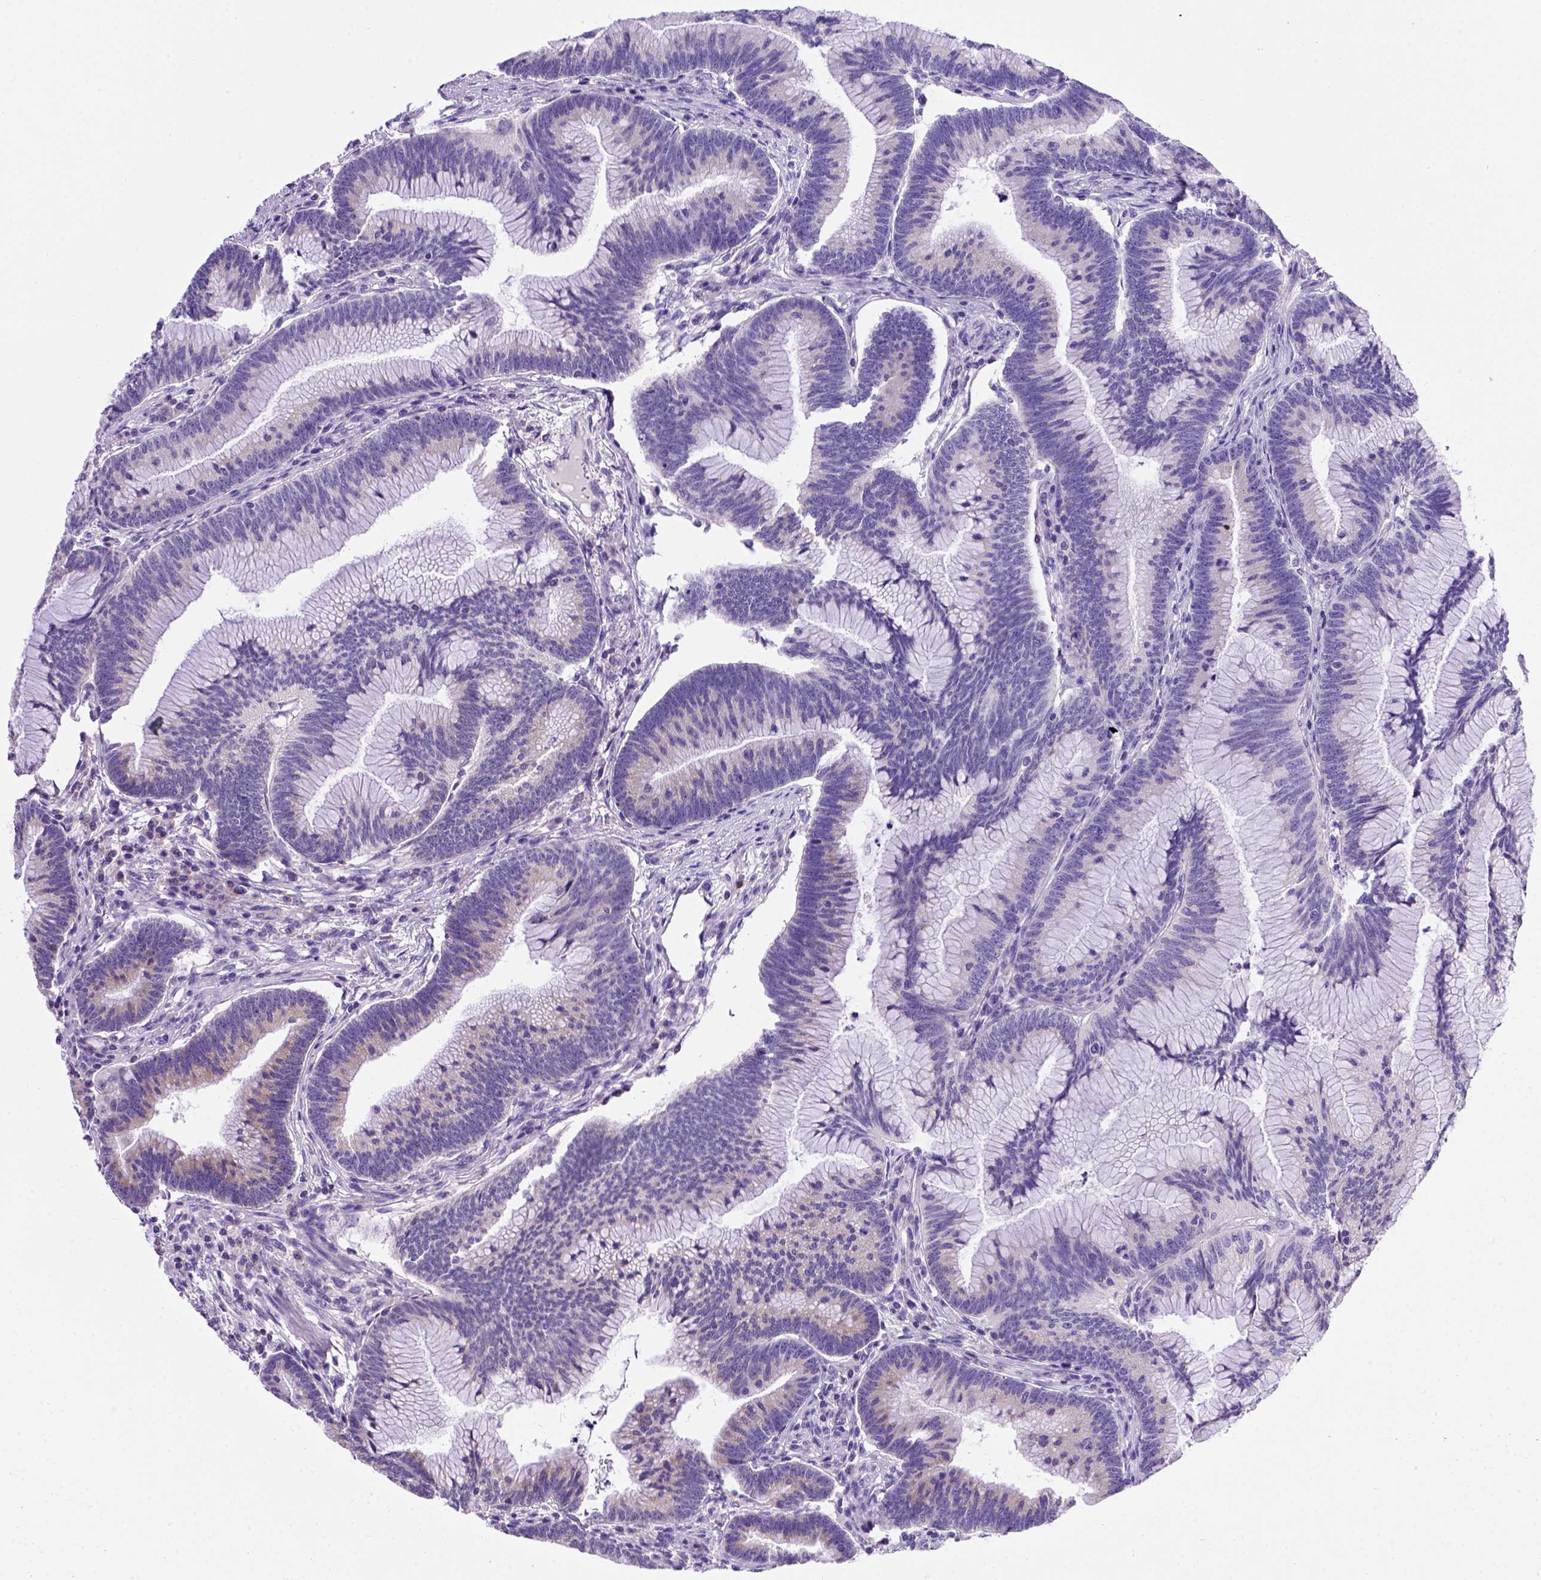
{"staining": {"intensity": "weak", "quantity": "25%-75%", "location": "cytoplasmic/membranous"}, "tissue": "colorectal cancer", "cell_type": "Tumor cells", "image_type": "cancer", "snomed": [{"axis": "morphology", "description": "Adenocarcinoma, NOS"}, {"axis": "topography", "description": "Colon"}], "caption": "Protein expression analysis of adenocarcinoma (colorectal) displays weak cytoplasmic/membranous positivity in about 25%-75% of tumor cells. (DAB (3,3'-diaminobenzidine) = brown stain, brightfield microscopy at high magnification).", "gene": "FOXI1", "patient": {"sex": "female", "age": 78}}